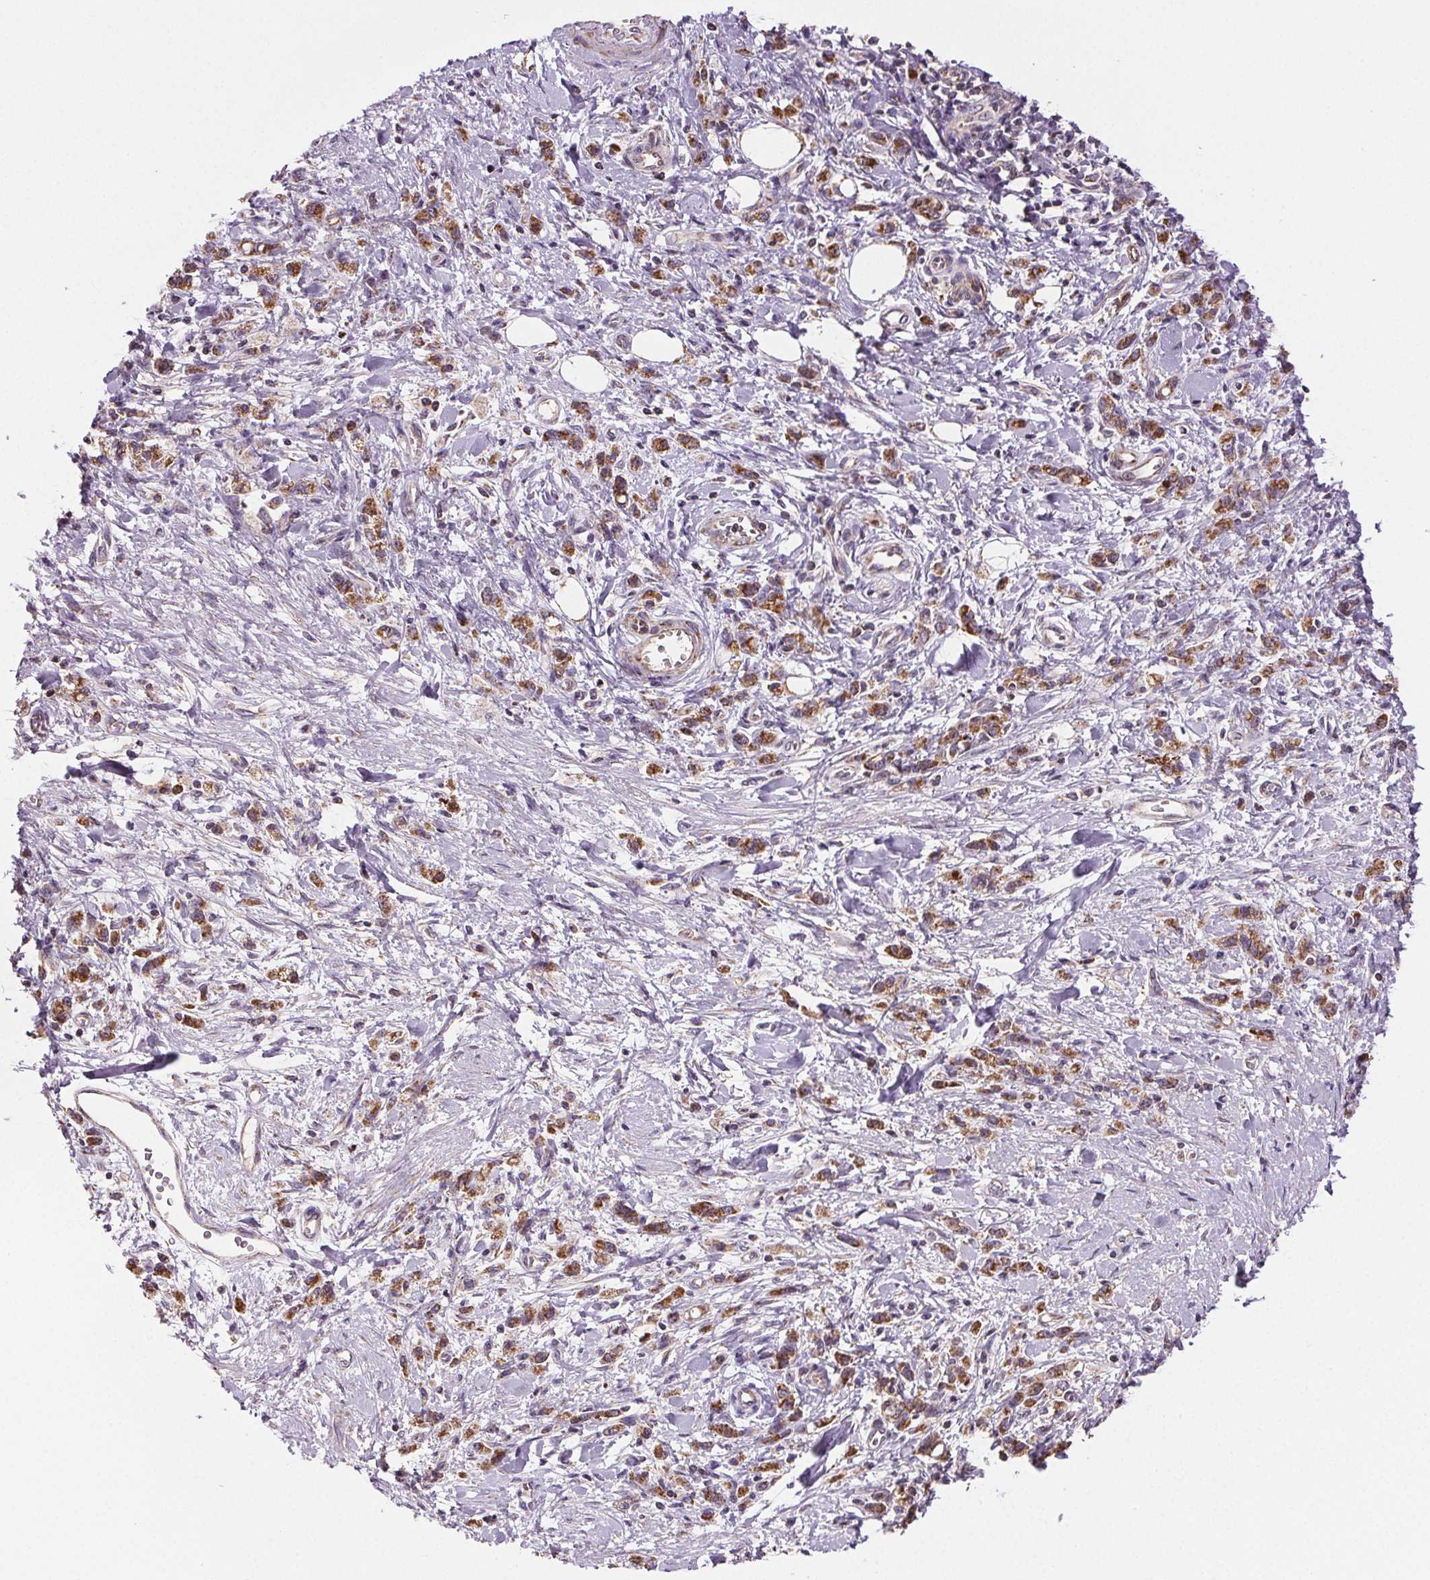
{"staining": {"intensity": "strong", "quantity": ">75%", "location": "cytoplasmic/membranous"}, "tissue": "stomach cancer", "cell_type": "Tumor cells", "image_type": "cancer", "snomed": [{"axis": "morphology", "description": "Adenocarcinoma, NOS"}, {"axis": "topography", "description": "Stomach"}], "caption": "Protein expression analysis of stomach cancer (adenocarcinoma) demonstrates strong cytoplasmic/membranous expression in about >75% of tumor cells.", "gene": "SUCLA2", "patient": {"sex": "male", "age": 77}}